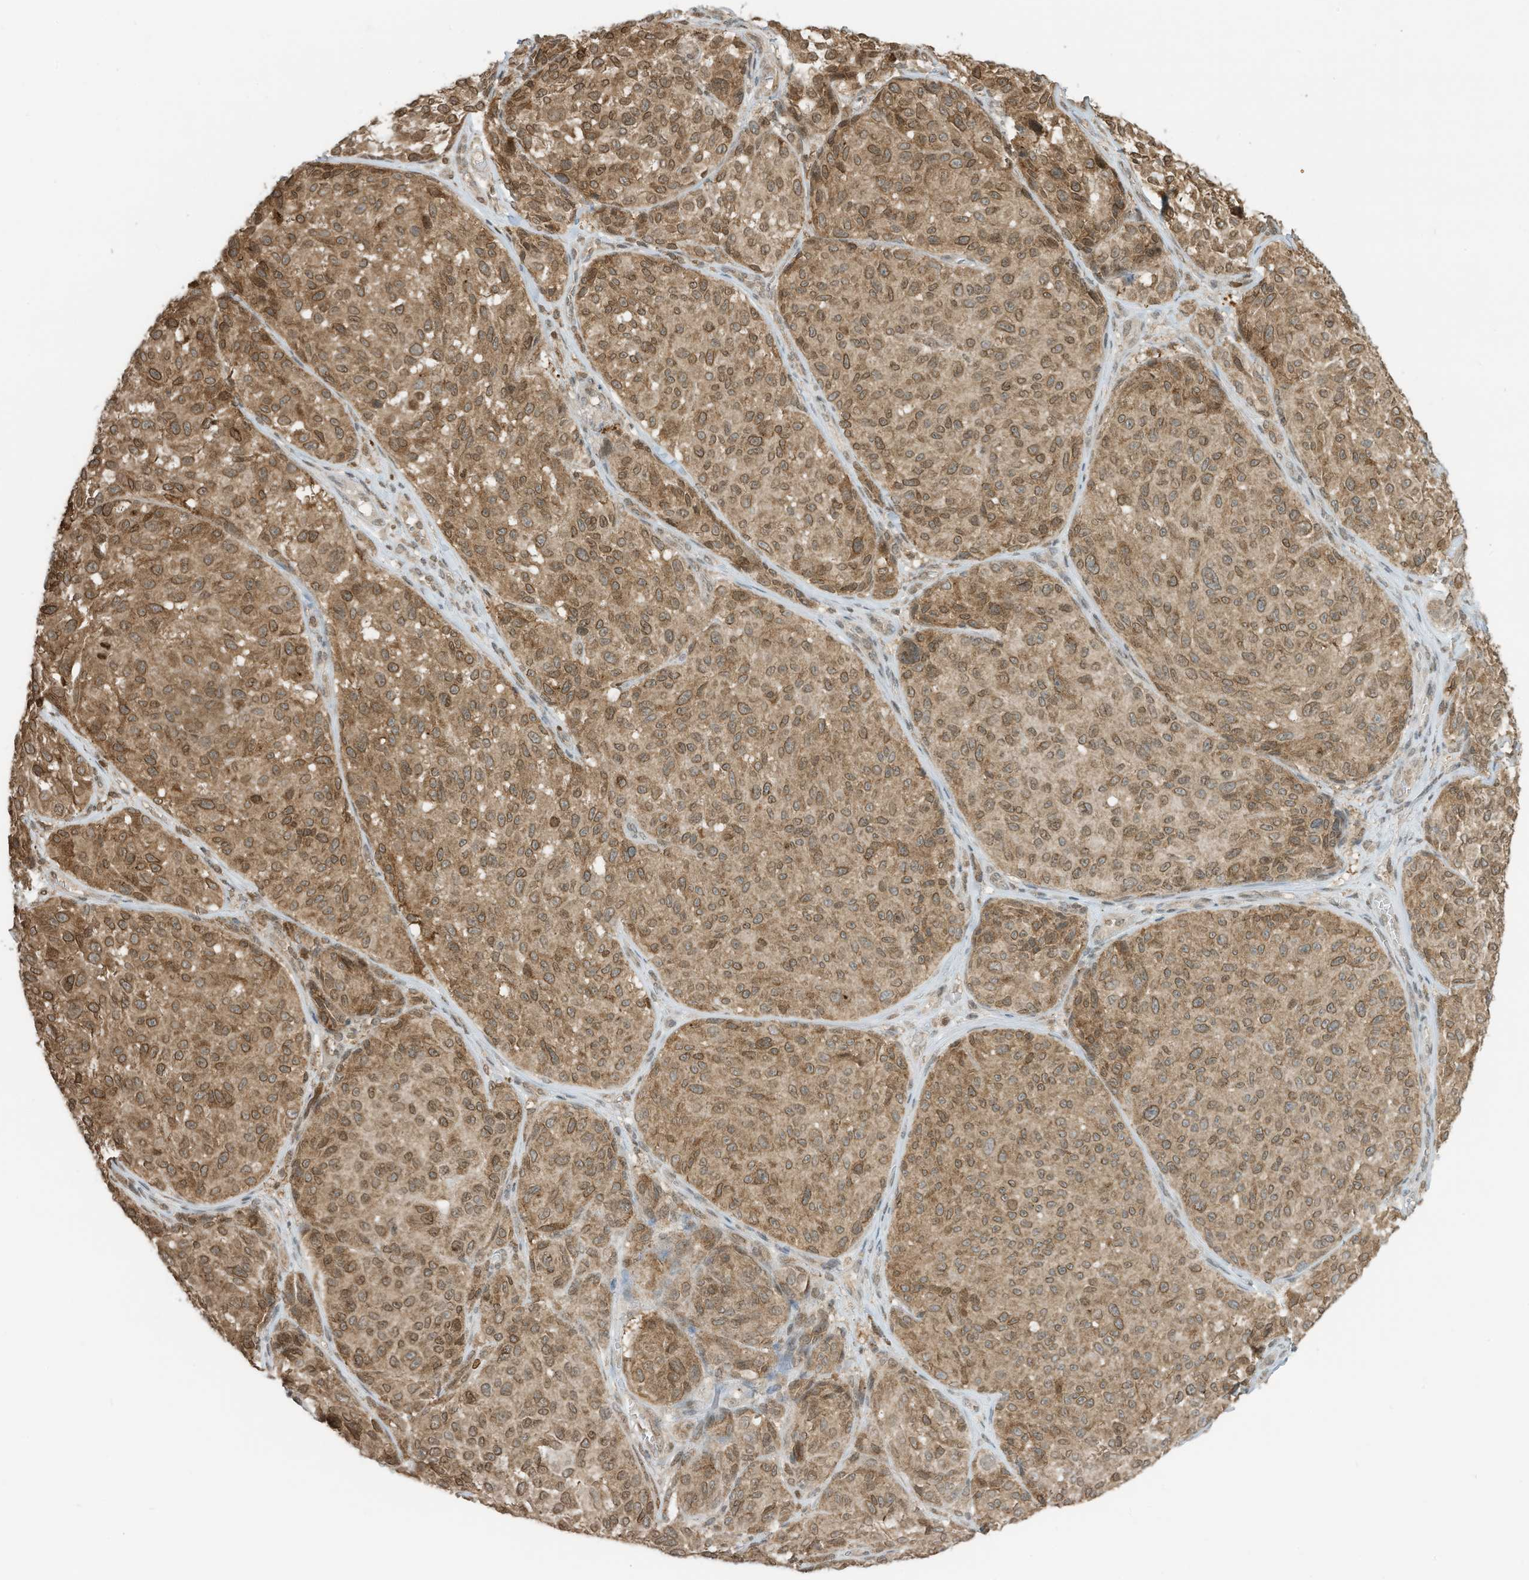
{"staining": {"intensity": "moderate", "quantity": ">75%", "location": "cytoplasmic/membranous"}, "tissue": "melanoma", "cell_type": "Tumor cells", "image_type": "cancer", "snomed": [{"axis": "morphology", "description": "Malignant melanoma, NOS"}, {"axis": "topography", "description": "Skin"}], "caption": "A micrograph showing moderate cytoplasmic/membranous expression in approximately >75% of tumor cells in melanoma, as visualized by brown immunohistochemical staining.", "gene": "KPNB1", "patient": {"sex": "male", "age": 83}}